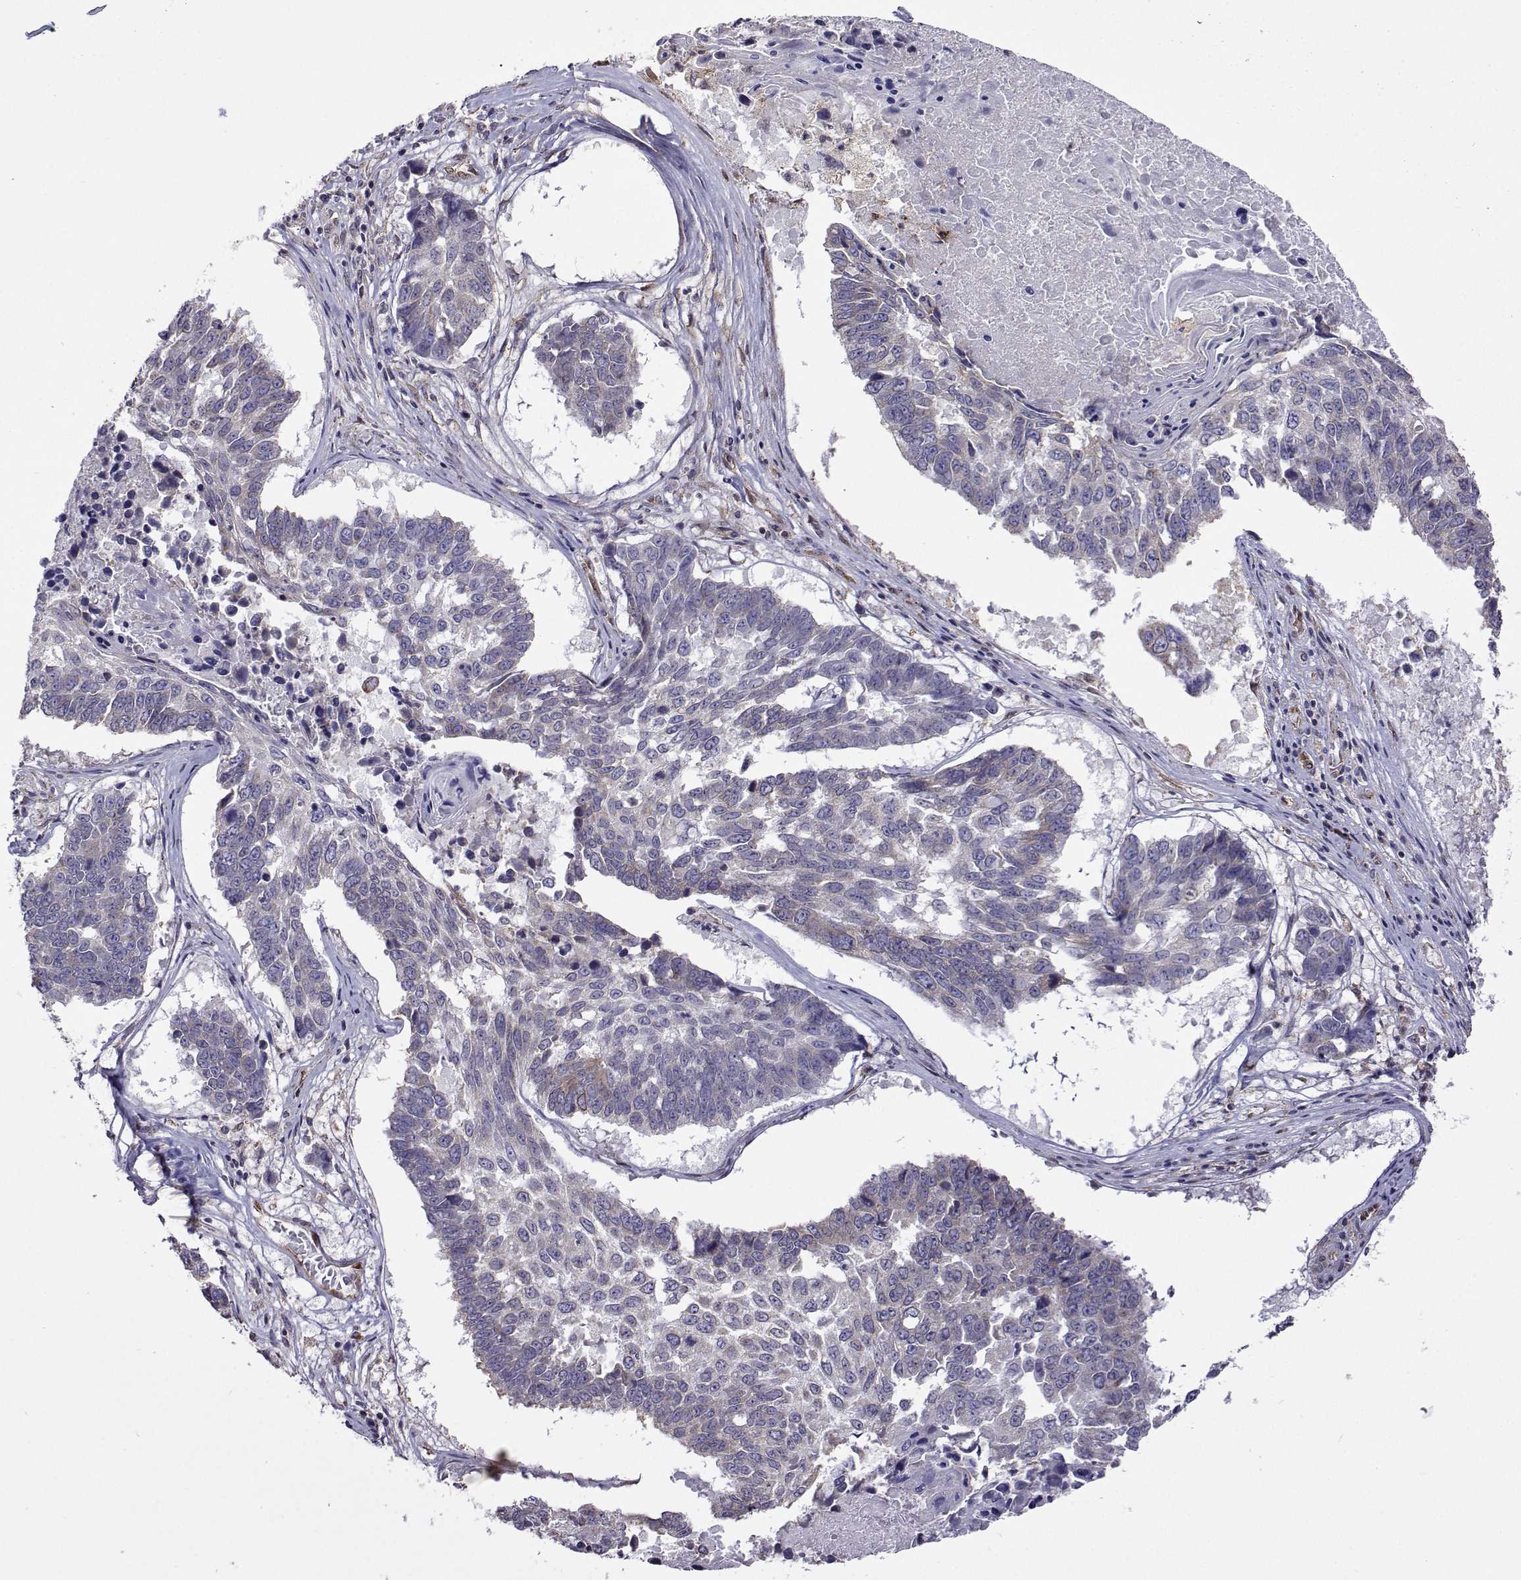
{"staining": {"intensity": "negative", "quantity": "none", "location": "none"}, "tissue": "lung cancer", "cell_type": "Tumor cells", "image_type": "cancer", "snomed": [{"axis": "morphology", "description": "Squamous cell carcinoma, NOS"}, {"axis": "topography", "description": "Lung"}], "caption": "Lung squamous cell carcinoma was stained to show a protein in brown. There is no significant staining in tumor cells. (DAB IHC visualized using brightfield microscopy, high magnification).", "gene": "PGRMC2", "patient": {"sex": "male", "age": 73}}